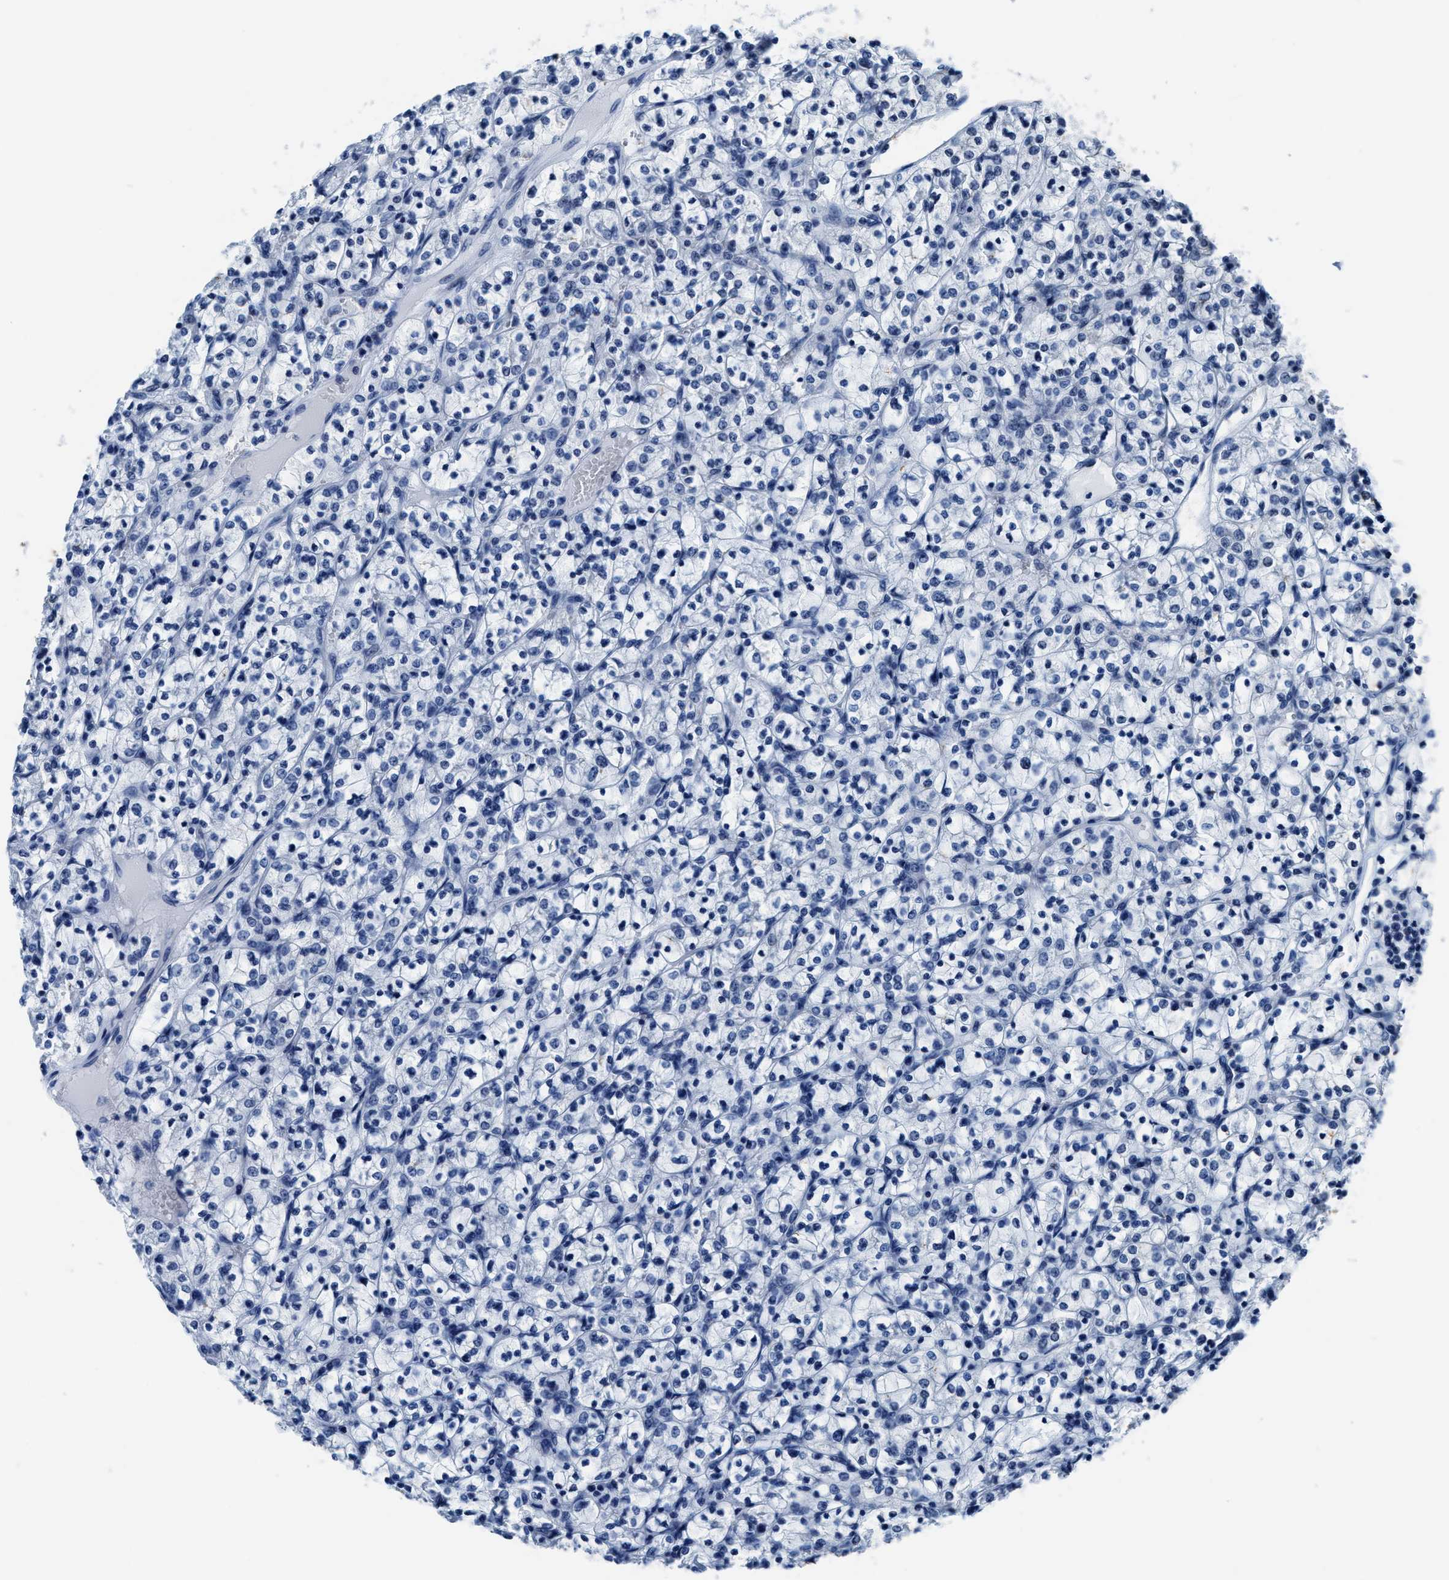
{"staining": {"intensity": "negative", "quantity": "none", "location": "none"}, "tissue": "renal cancer", "cell_type": "Tumor cells", "image_type": "cancer", "snomed": [{"axis": "morphology", "description": "Adenocarcinoma, NOS"}, {"axis": "topography", "description": "Kidney"}], "caption": "Immunohistochemistry photomicrograph of neoplastic tissue: renal cancer stained with DAB (3,3'-diaminobenzidine) displays no significant protein positivity in tumor cells.", "gene": "ASZ1", "patient": {"sex": "female", "age": 69}}